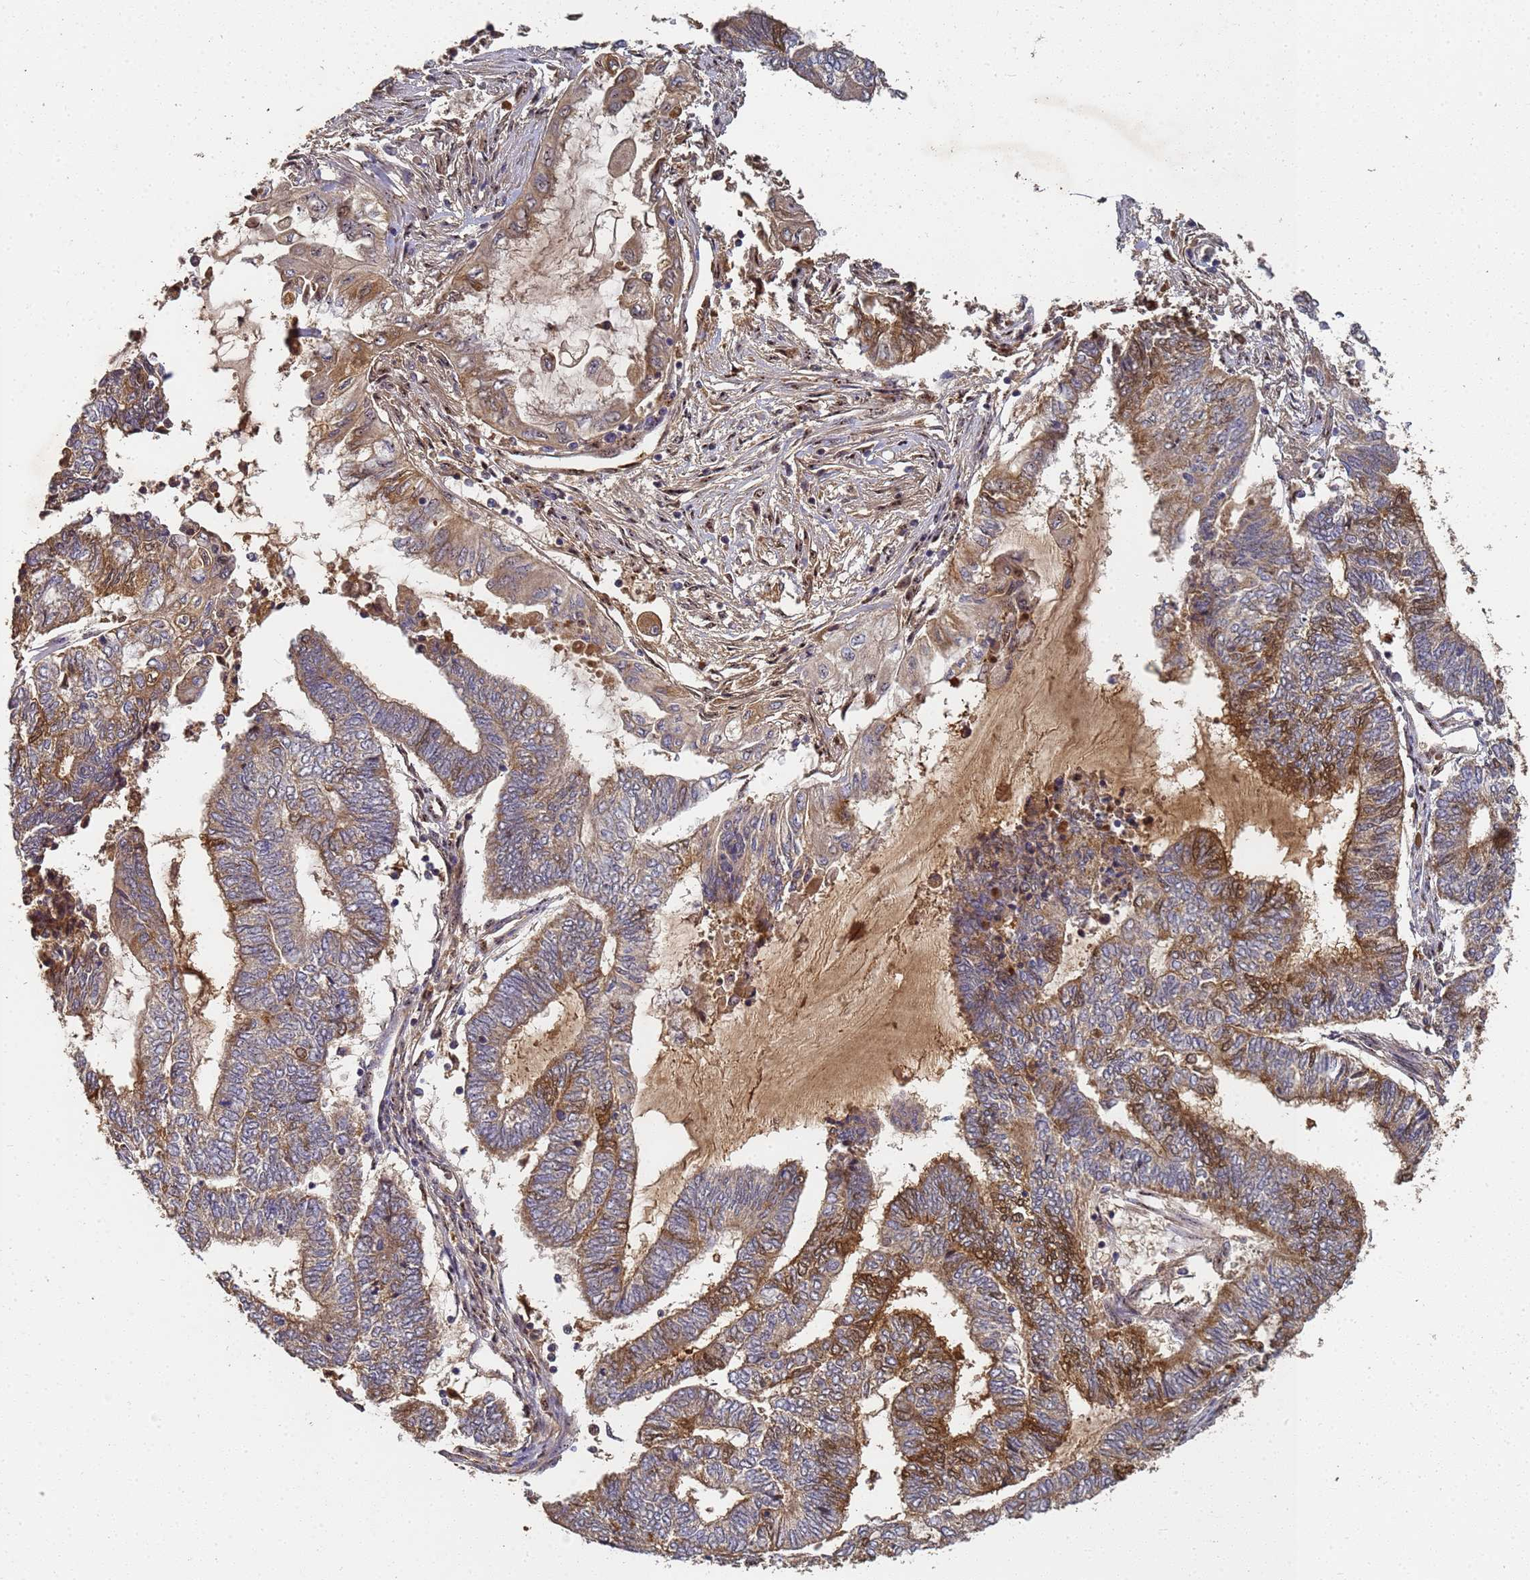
{"staining": {"intensity": "moderate", "quantity": "25%-75%", "location": "cytoplasmic/membranous"}, "tissue": "endometrial cancer", "cell_type": "Tumor cells", "image_type": "cancer", "snomed": [{"axis": "morphology", "description": "Adenocarcinoma, NOS"}, {"axis": "topography", "description": "Uterus"}, {"axis": "topography", "description": "Endometrium"}], "caption": "Immunohistochemistry of endometrial cancer (adenocarcinoma) reveals medium levels of moderate cytoplasmic/membranous positivity in approximately 25%-75% of tumor cells.", "gene": "SECISBP2", "patient": {"sex": "female", "age": 70}}